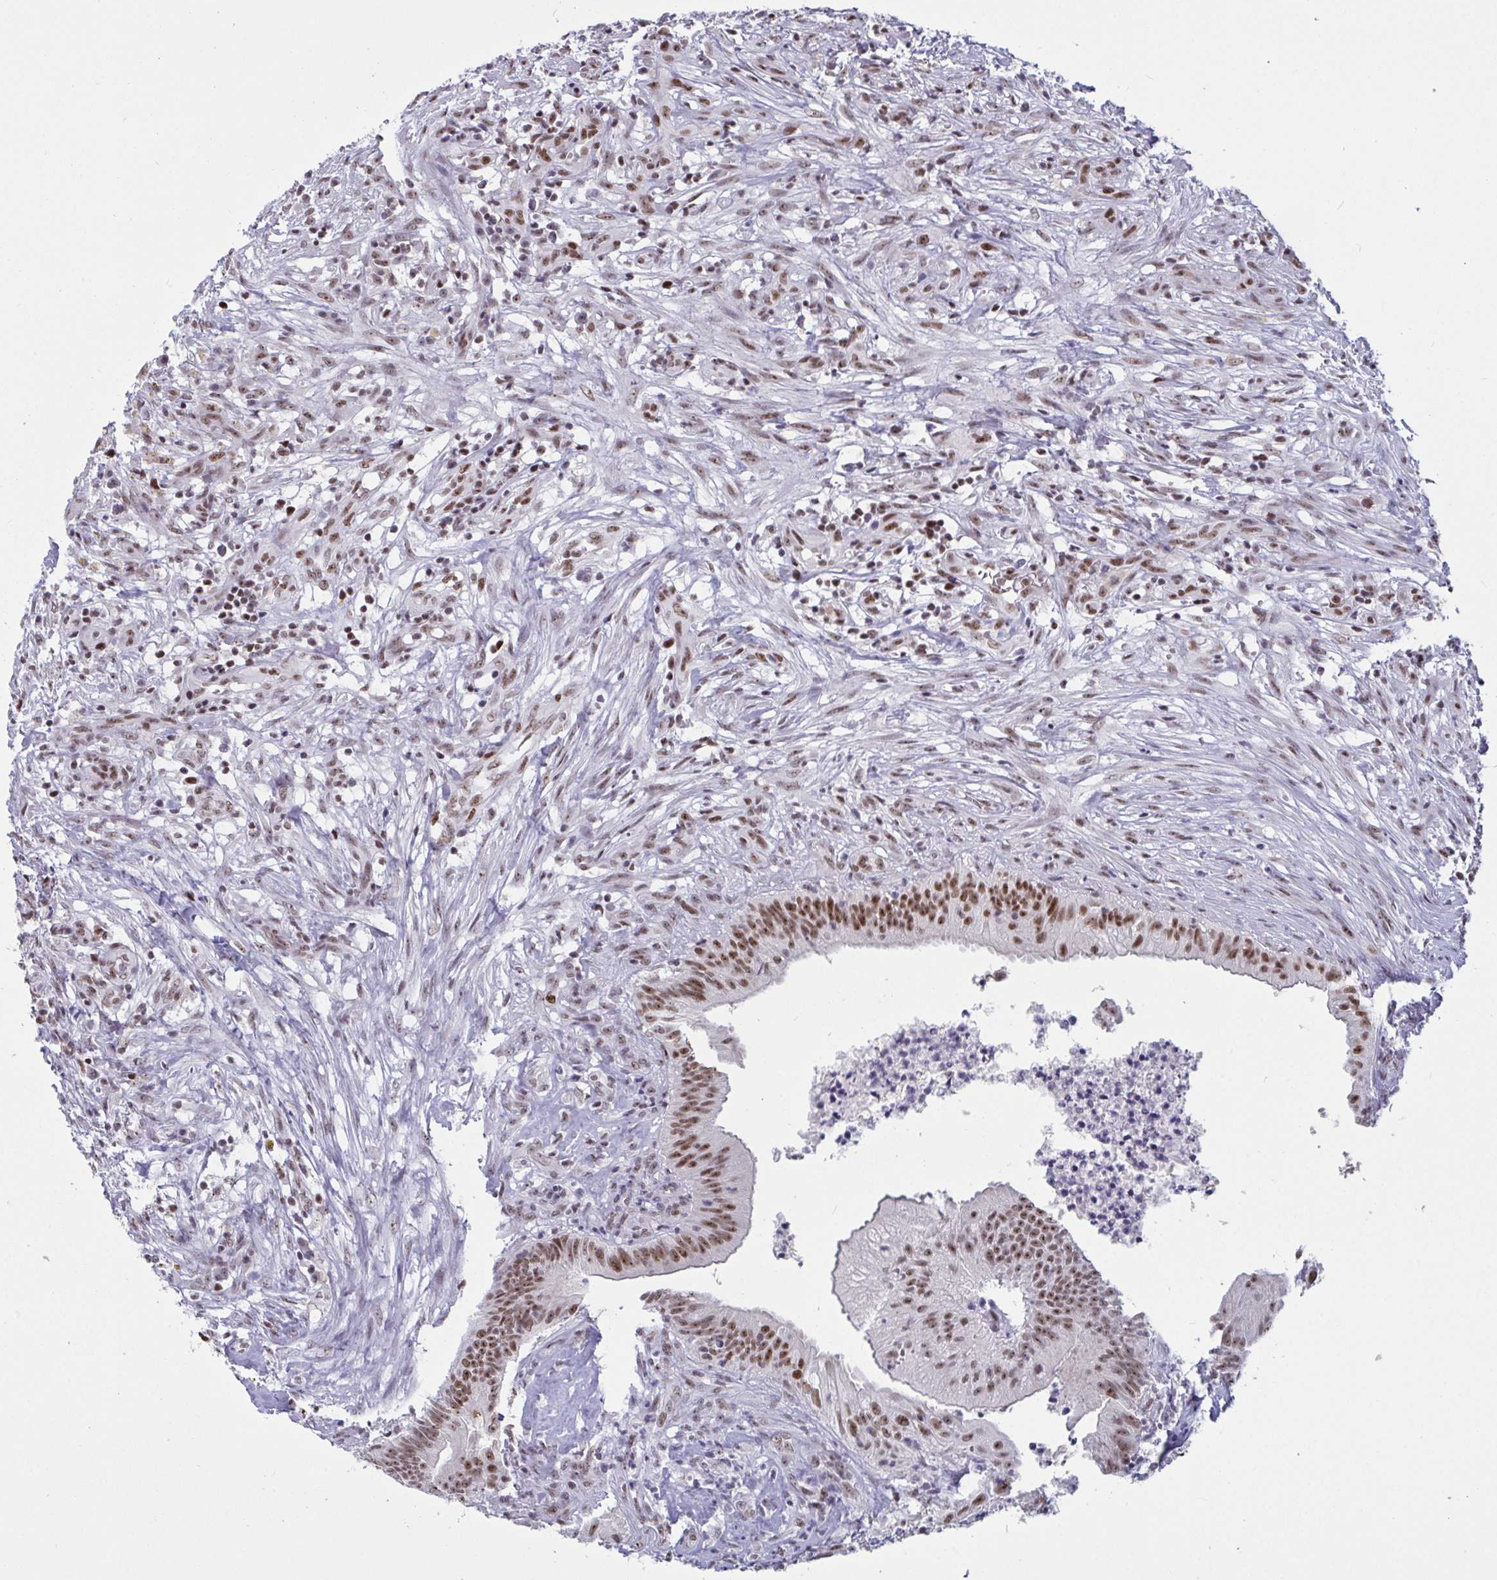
{"staining": {"intensity": "moderate", "quantity": ">75%", "location": "nuclear"}, "tissue": "head and neck cancer", "cell_type": "Tumor cells", "image_type": "cancer", "snomed": [{"axis": "morphology", "description": "Adenocarcinoma, NOS"}, {"axis": "topography", "description": "Head-Neck"}], "caption": "This is an image of immunohistochemistry staining of head and neck cancer (adenocarcinoma), which shows moderate staining in the nuclear of tumor cells.", "gene": "SUPT16H", "patient": {"sex": "male", "age": 44}}